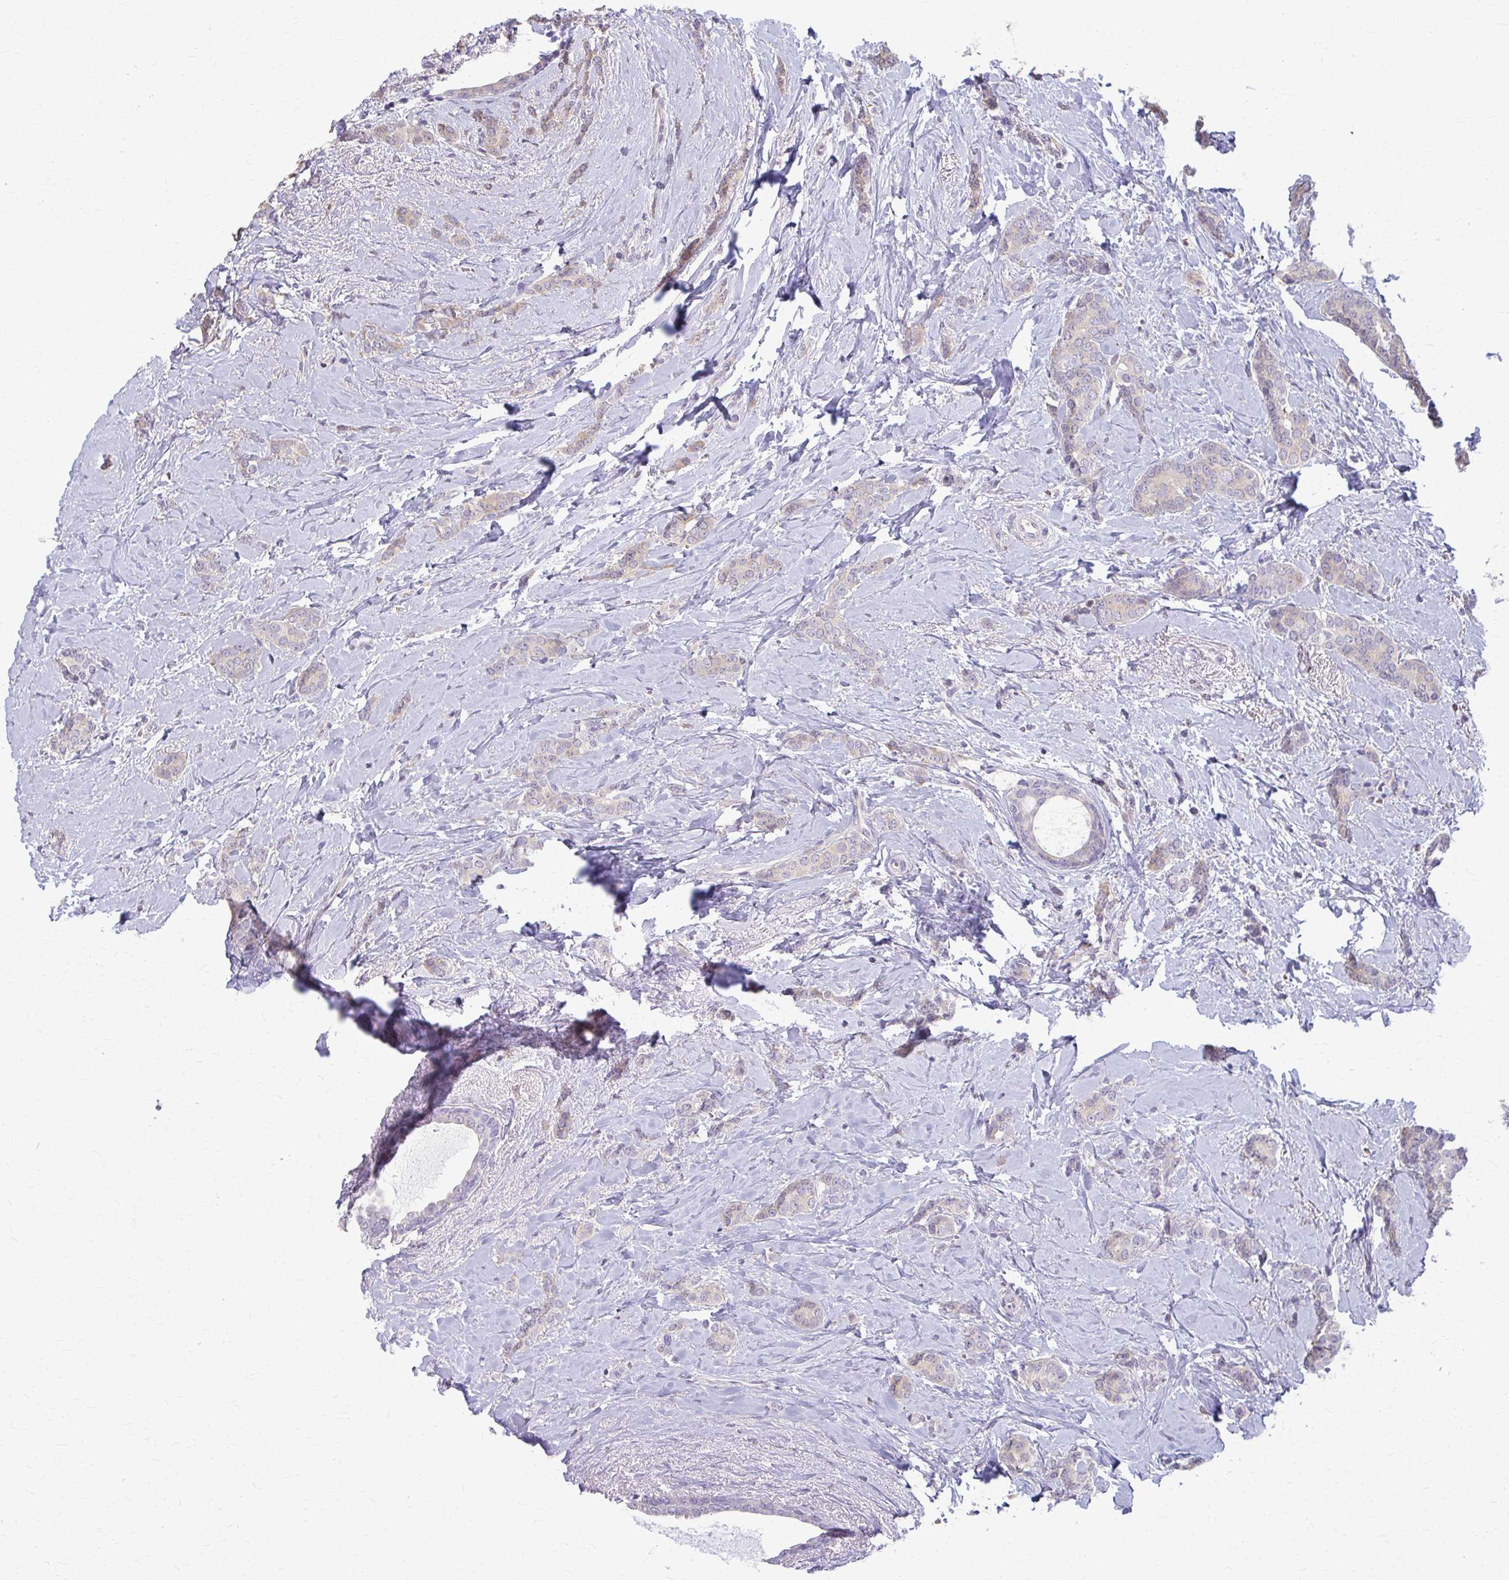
{"staining": {"intensity": "negative", "quantity": "none", "location": "none"}, "tissue": "breast cancer", "cell_type": "Tumor cells", "image_type": "cancer", "snomed": [{"axis": "morphology", "description": "Normal tissue, NOS"}, {"axis": "morphology", "description": "Duct carcinoma"}, {"axis": "topography", "description": "Breast"}], "caption": "High magnification brightfield microscopy of breast cancer (intraductal carcinoma) stained with DAB (3,3'-diaminobenzidine) (brown) and counterstained with hematoxylin (blue): tumor cells show no significant staining. (Stains: DAB immunohistochemistry with hematoxylin counter stain, Microscopy: brightfield microscopy at high magnification).", "gene": "ZNF34", "patient": {"sex": "female", "age": 77}}